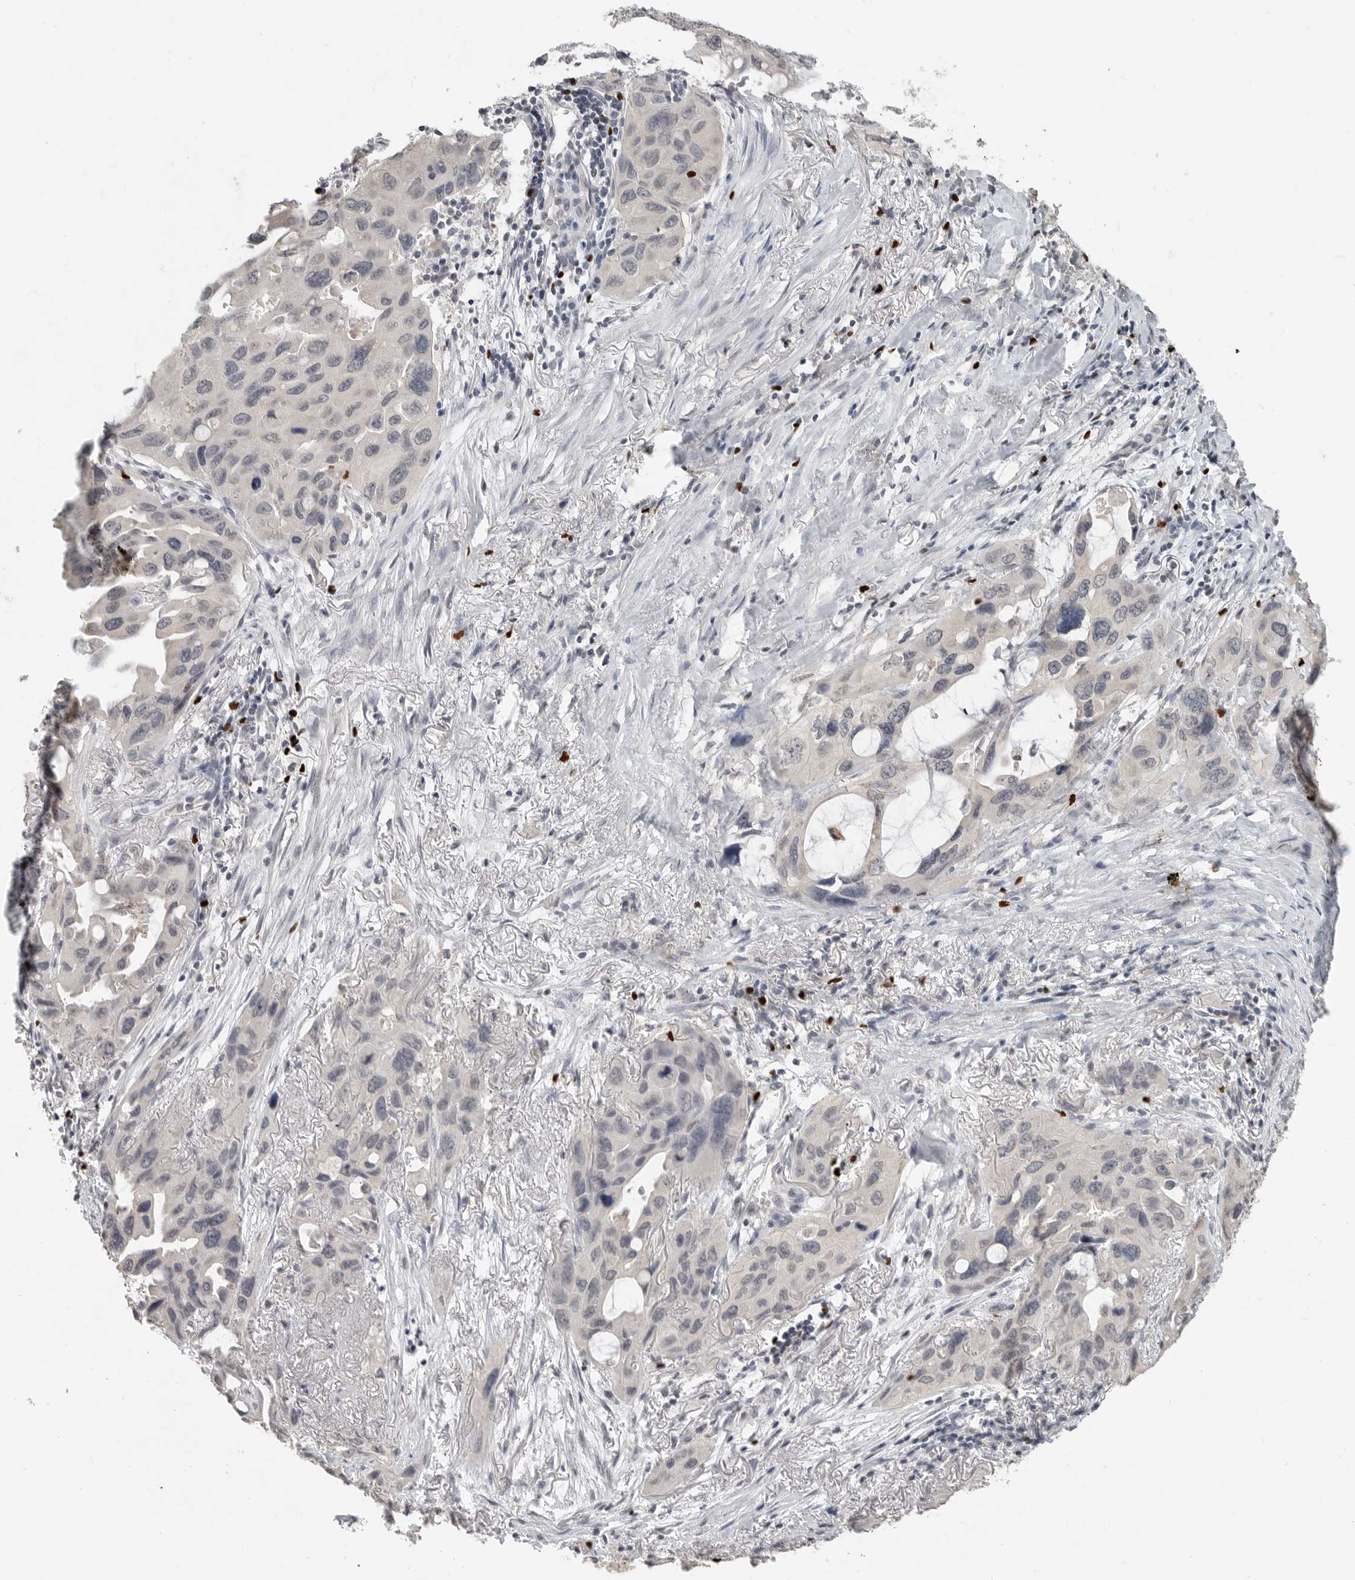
{"staining": {"intensity": "negative", "quantity": "none", "location": "none"}, "tissue": "lung cancer", "cell_type": "Tumor cells", "image_type": "cancer", "snomed": [{"axis": "morphology", "description": "Squamous cell carcinoma, NOS"}, {"axis": "topography", "description": "Lung"}], "caption": "This is an immunohistochemistry histopathology image of human lung squamous cell carcinoma. There is no positivity in tumor cells.", "gene": "FOXP3", "patient": {"sex": "female", "age": 73}}